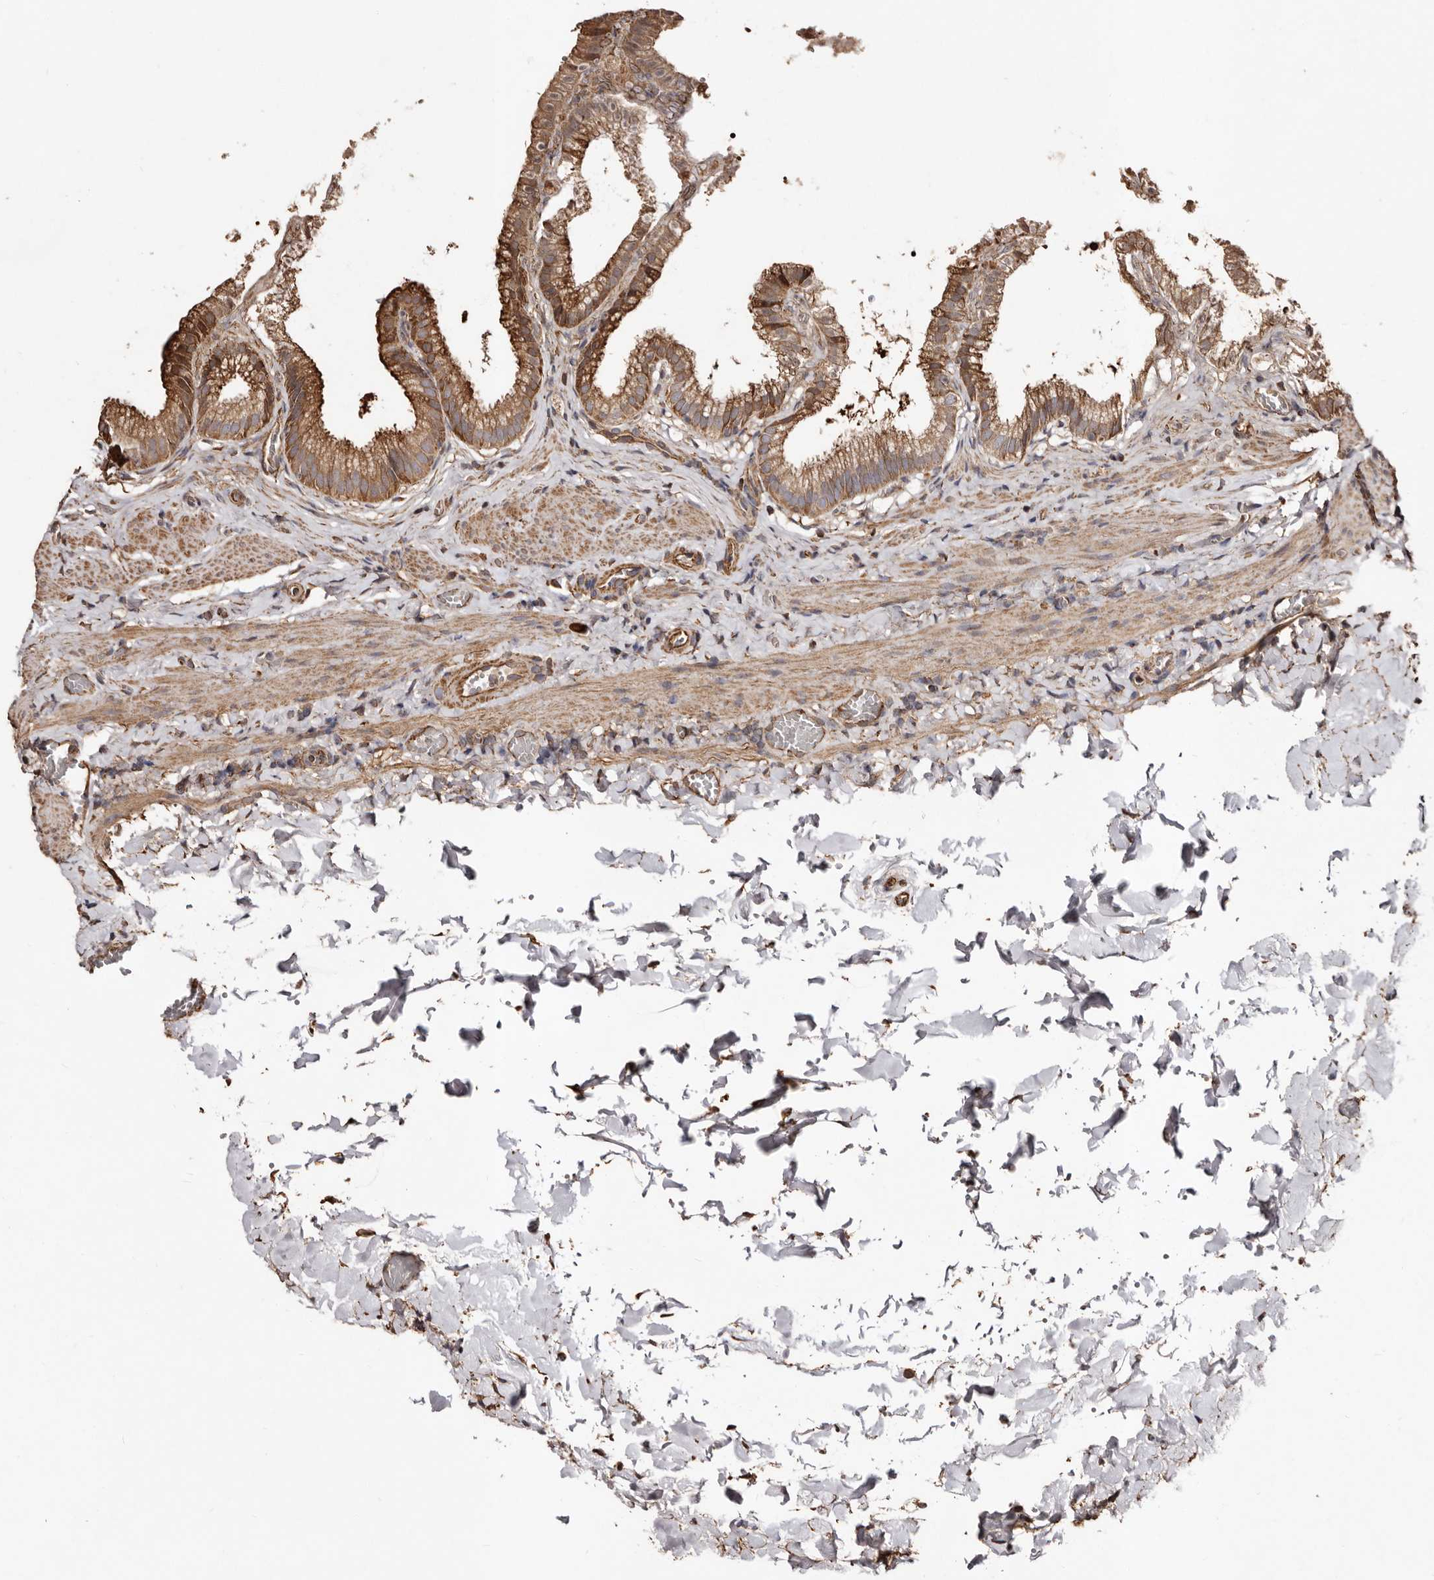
{"staining": {"intensity": "moderate", "quantity": ">75%", "location": "cytoplasmic/membranous"}, "tissue": "gallbladder", "cell_type": "Glandular cells", "image_type": "normal", "snomed": [{"axis": "morphology", "description": "Normal tissue, NOS"}, {"axis": "topography", "description": "Gallbladder"}], "caption": "Protein staining of unremarkable gallbladder exhibits moderate cytoplasmic/membranous positivity in about >75% of glandular cells. (Brightfield microscopy of DAB IHC at high magnification).", "gene": "MACC1", "patient": {"sex": "male", "age": 38}}